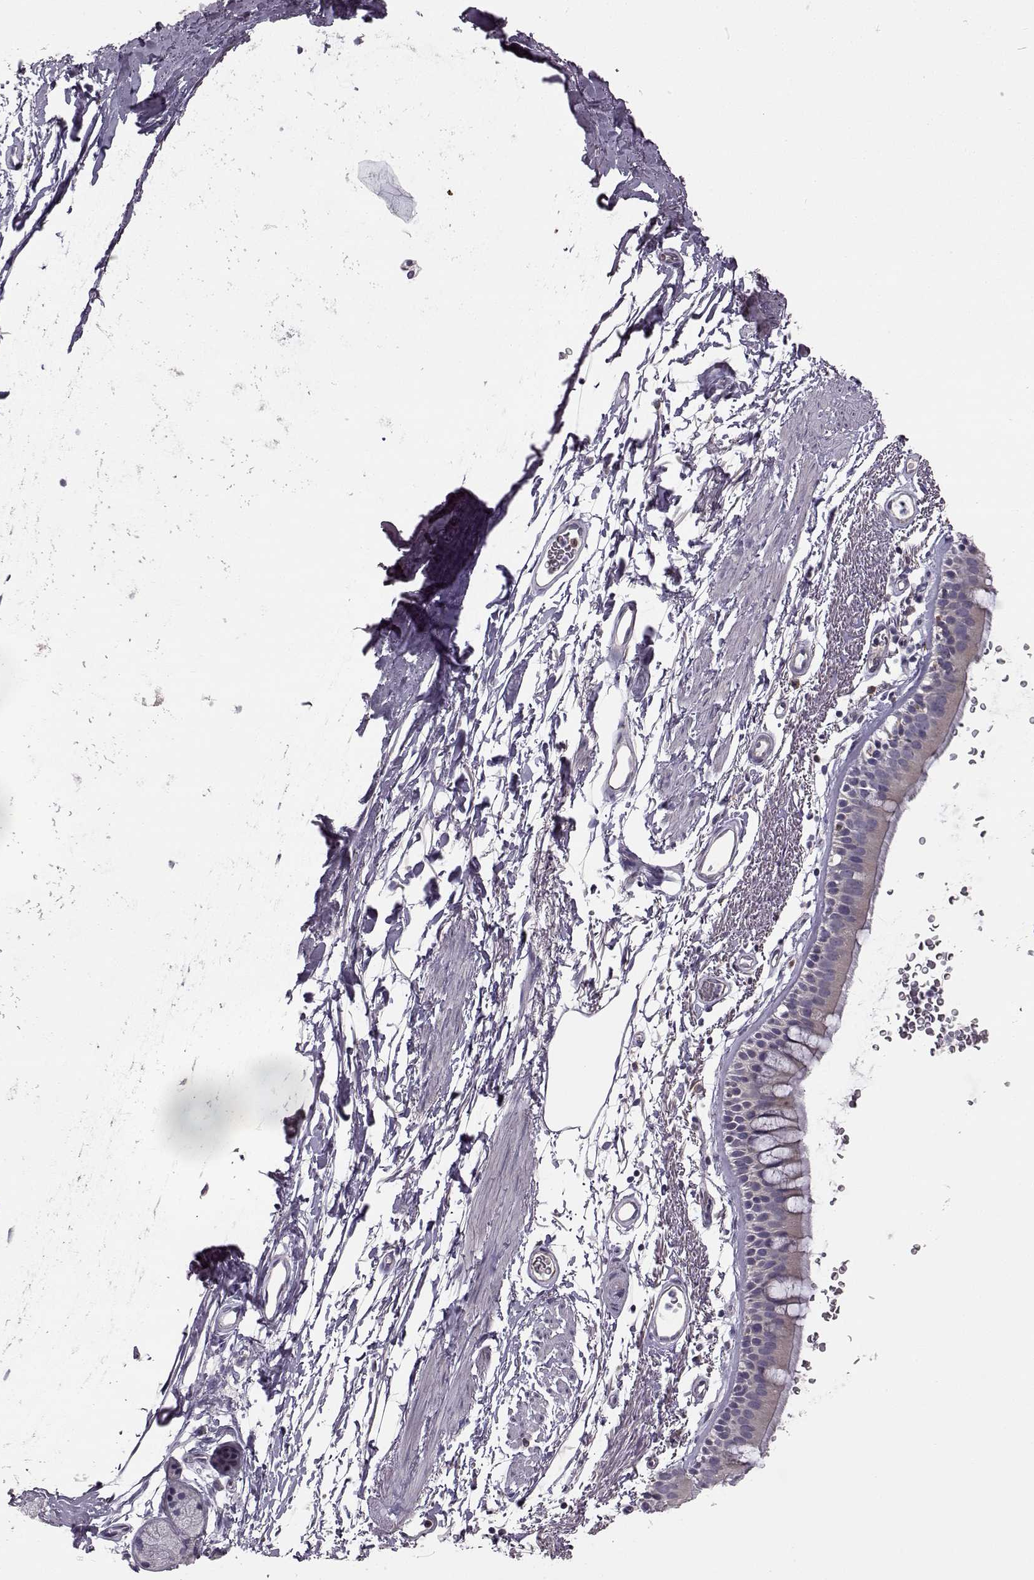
{"staining": {"intensity": "negative", "quantity": "none", "location": "none"}, "tissue": "bronchus", "cell_type": "Respiratory epithelial cells", "image_type": "normal", "snomed": [{"axis": "morphology", "description": "Normal tissue, NOS"}, {"axis": "topography", "description": "Lymph node"}, {"axis": "topography", "description": "Bronchus"}], "caption": "DAB (3,3'-diaminobenzidine) immunohistochemical staining of benign human bronchus shows no significant positivity in respiratory epithelial cells.", "gene": "B3GNT6", "patient": {"sex": "female", "age": 70}}